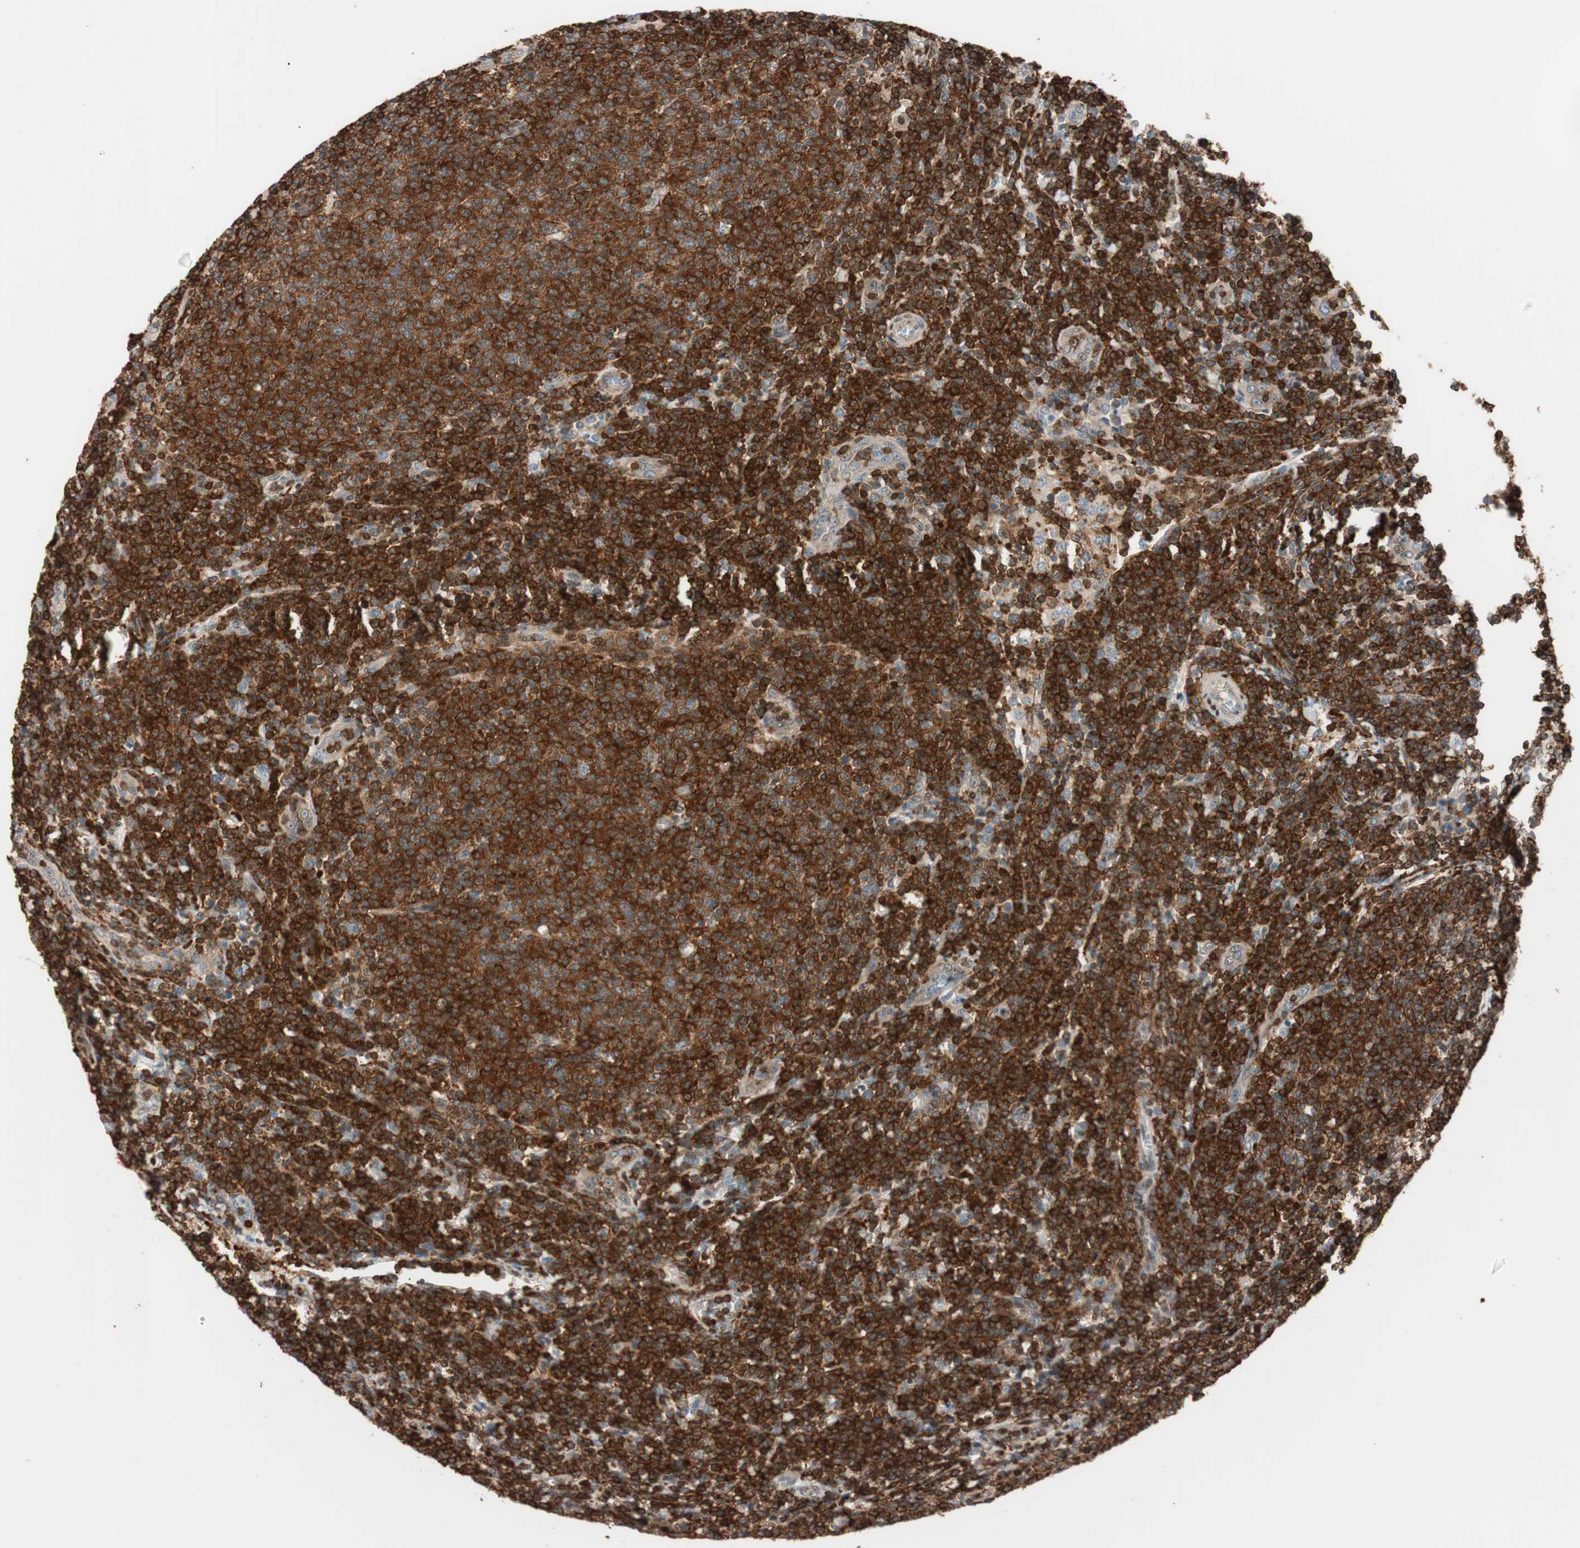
{"staining": {"intensity": "strong", "quantity": ">75%", "location": "cytoplasmic/membranous"}, "tissue": "lymphoma", "cell_type": "Tumor cells", "image_type": "cancer", "snomed": [{"axis": "morphology", "description": "Malignant lymphoma, non-Hodgkin's type, Low grade"}, {"axis": "topography", "description": "Lymph node"}], "caption": "Approximately >75% of tumor cells in human lymphoma show strong cytoplasmic/membranous protein staining as visualized by brown immunohistochemical staining.", "gene": "BIN1", "patient": {"sex": "male", "age": 66}}